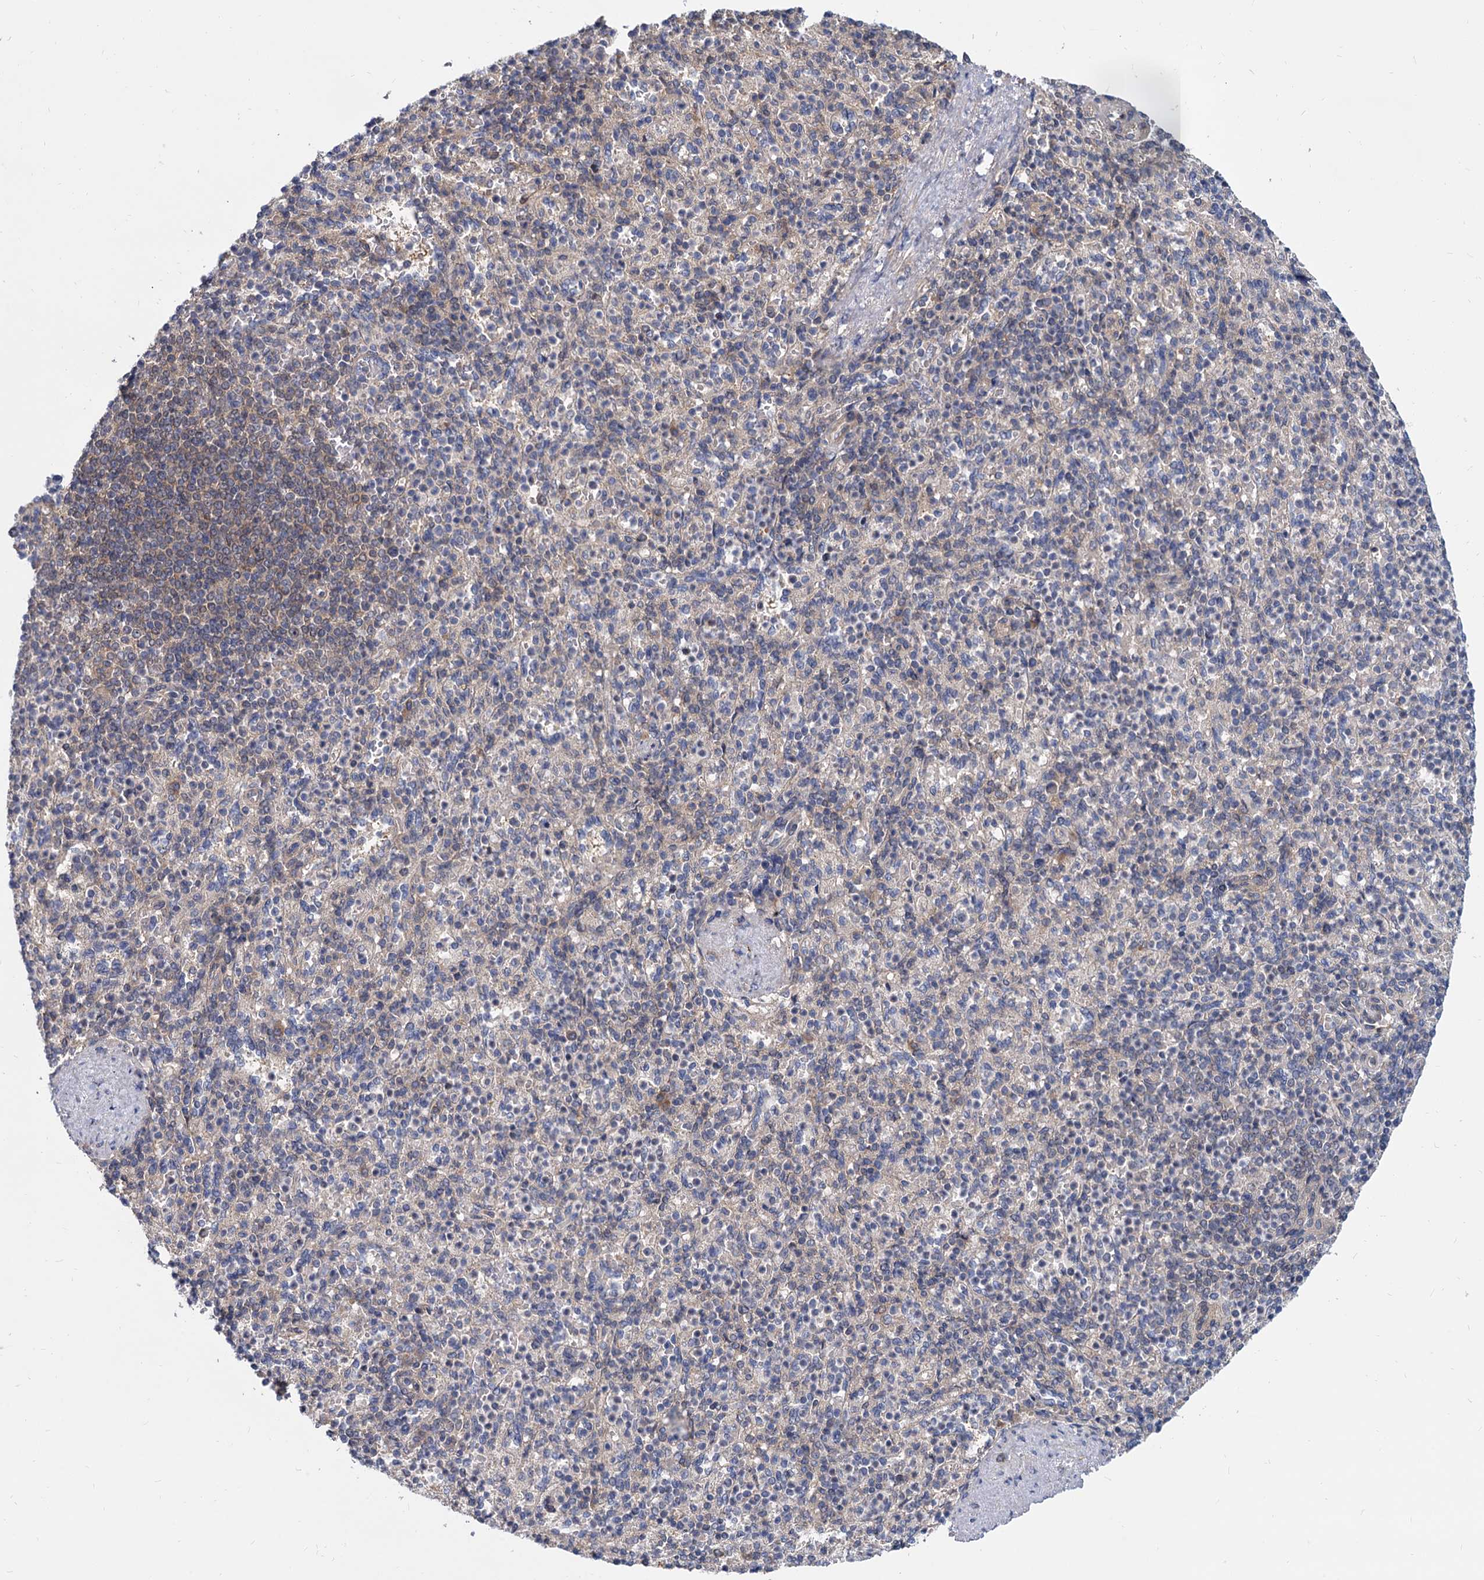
{"staining": {"intensity": "negative", "quantity": "none", "location": "none"}, "tissue": "spleen", "cell_type": "Cells in red pulp", "image_type": "normal", "snomed": [{"axis": "morphology", "description": "Normal tissue, NOS"}, {"axis": "topography", "description": "Spleen"}], "caption": "Immunohistochemistry (IHC) photomicrograph of normal spleen: human spleen stained with DAB shows no significant protein positivity in cells in red pulp. Nuclei are stained in blue.", "gene": "SNX15", "patient": {"sex": "female", "age": 74}}